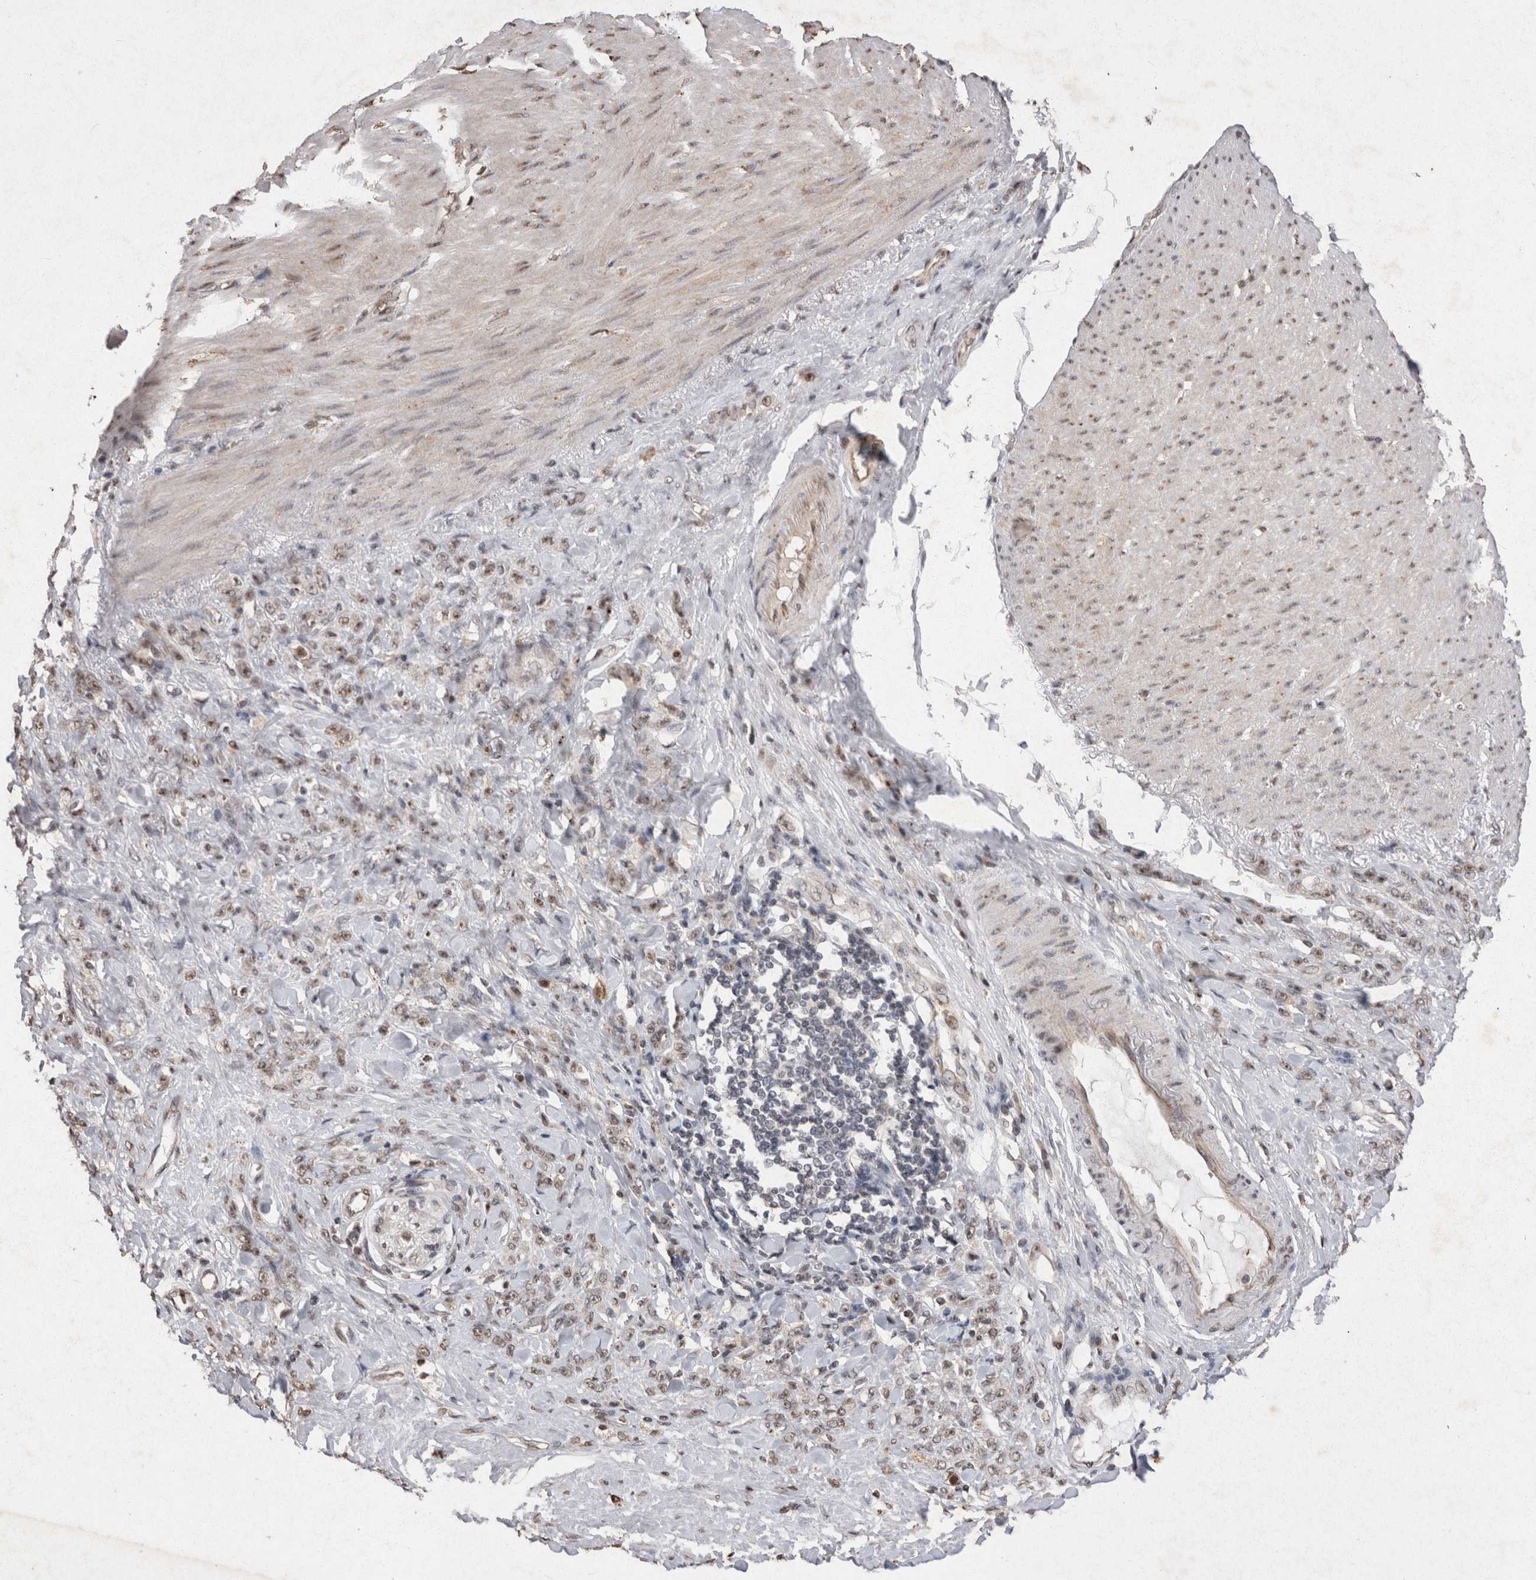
{"staining": {"intensity": "moderate", "quantity": ">75%", "location": "nuclear"}, "tissue": "stomach cancer", "cell_type": "Tumor cells", "image_type": "cancer", "snomed": [{"axis": "morphology", "description": "Adenocarcinoma, NOS"}, {"axis": "topography", "description": "Stomach"}], "caption": "A medium amount of moderate nuclear positivity is seen in approximately >75% of tumor cells in stomach adenocarcinoma tissue. (DAB (3,3'-diaminobenzidine) = brown stain, brightfield microscopy at high magnification).", "gene": "STK11", "patient": {"sex": "male", "age": 82}}